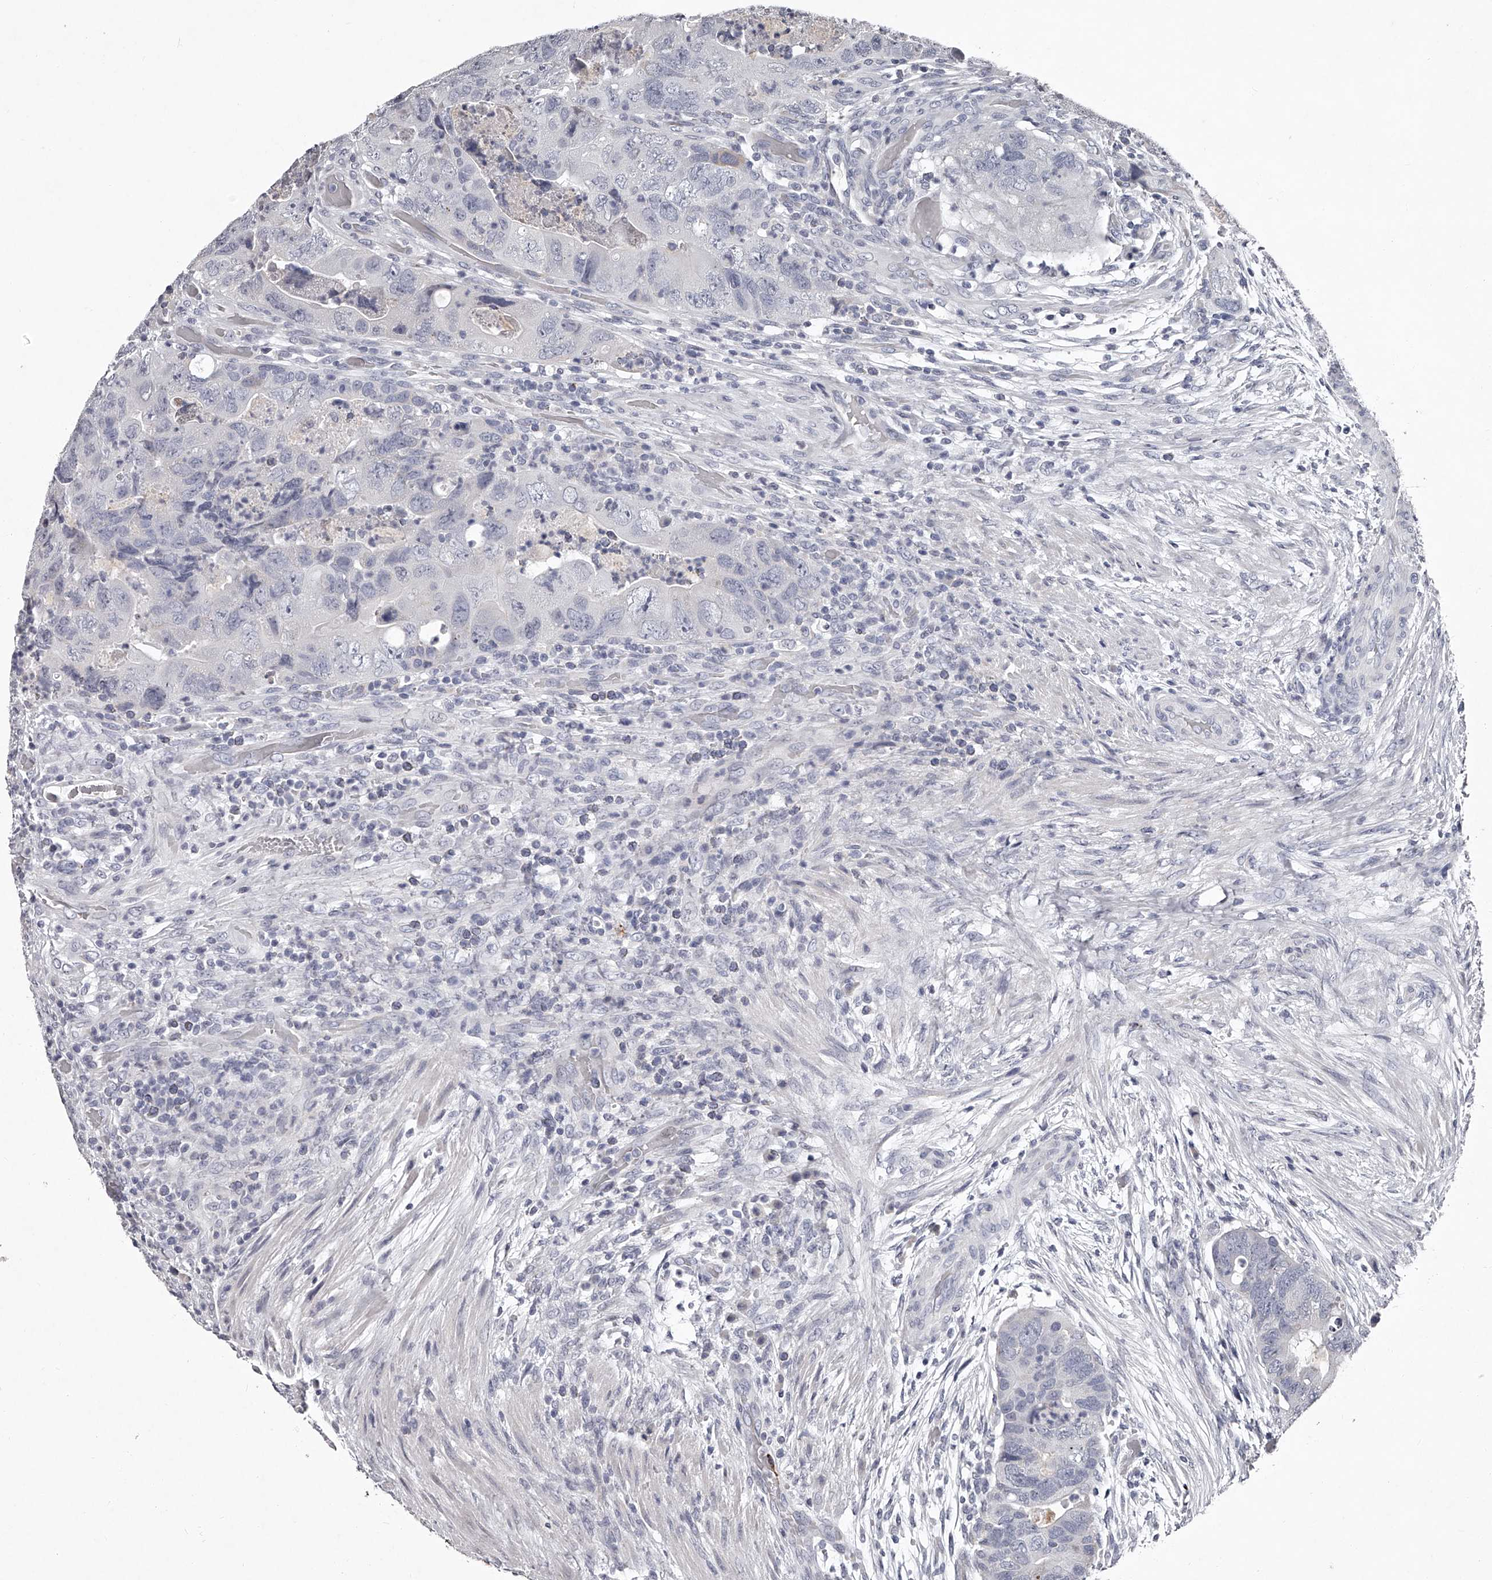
{"staining": {"intensity": "negative", "quantity": "none", "location": "none"}, "tissue": "colorectal cancer", "cell_type": "Tumor cells", "image_type": "cancer", "snomed": [{"axis": "morphology", "description": "Adenocarcinoma, NOS"}, {"axis": "topography", "description": "Rectum"}], "caption": "A high-resolution image shows immunohistochemistry staining of colorectal cancer, which reveals no significant positivity in tumor cells. (DAB (3,3'-diaminobenzidine) immunohistochemistry visualized using brightfield microscopy, high magnification).", "gene": "NT5DC1", "patient": {"sex": "male", "age": 63}}